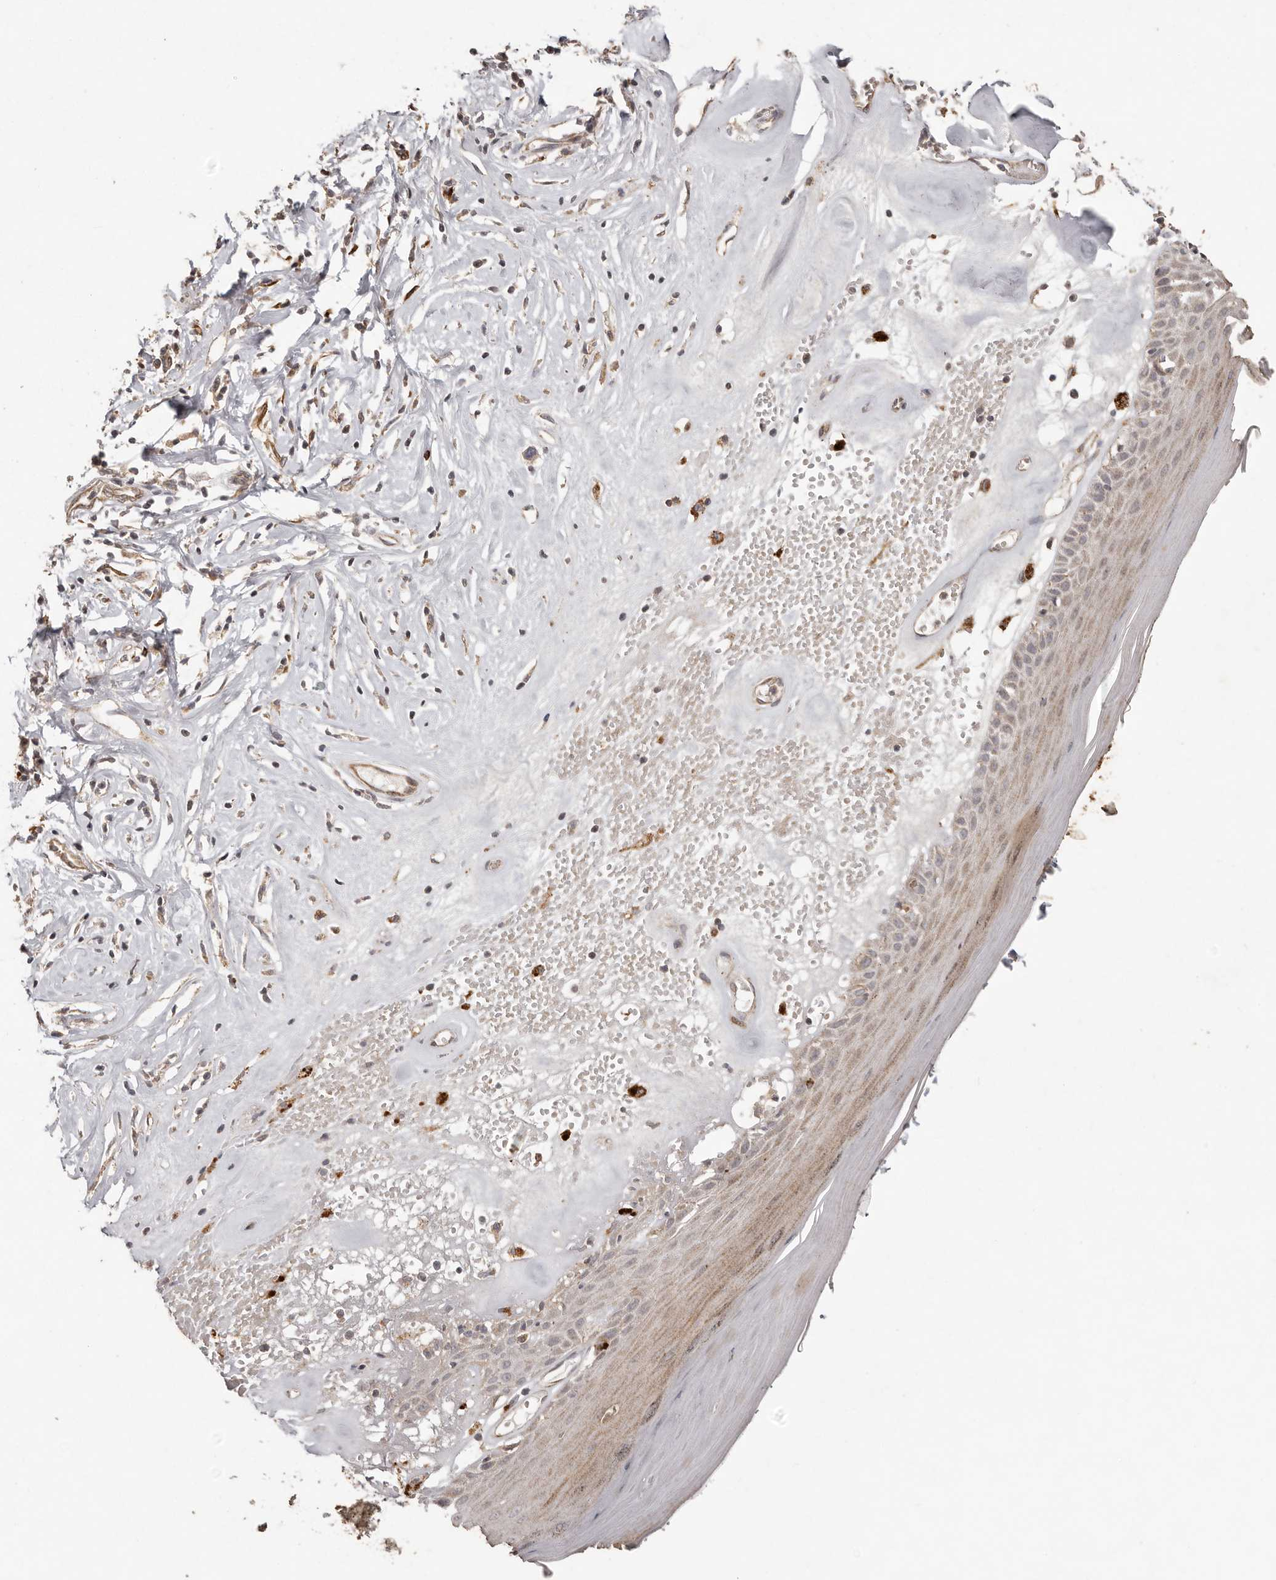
{"staining": {"intensity": "moderate", "quantity": ">75%", "location": "cytoplasmic/membranous"}, "tissue": "skin", "cell_type": "Epidermal cells", "image_type": "normal", "snomed": [{"axis": "morphology", "description": "Normal tissue, NOS"}, {"axis": "morphology", "description": "Inflammation, NOS"}, {"axis": "topography", "description": "Vulva"}], "caption": "Moderate cytoplasmic/membranous staining is seen in approximately >75% of epidermal cells in benign skin. The staining was performed using DAB (3,3'-diaminobenzidine) to visualize the protein expression in brown, while the nuclei were stained in blue with hematoxylin (Magnification: 20x).", "gene": "PLOD2", "patient": {"sex": "female", "age": 84}}